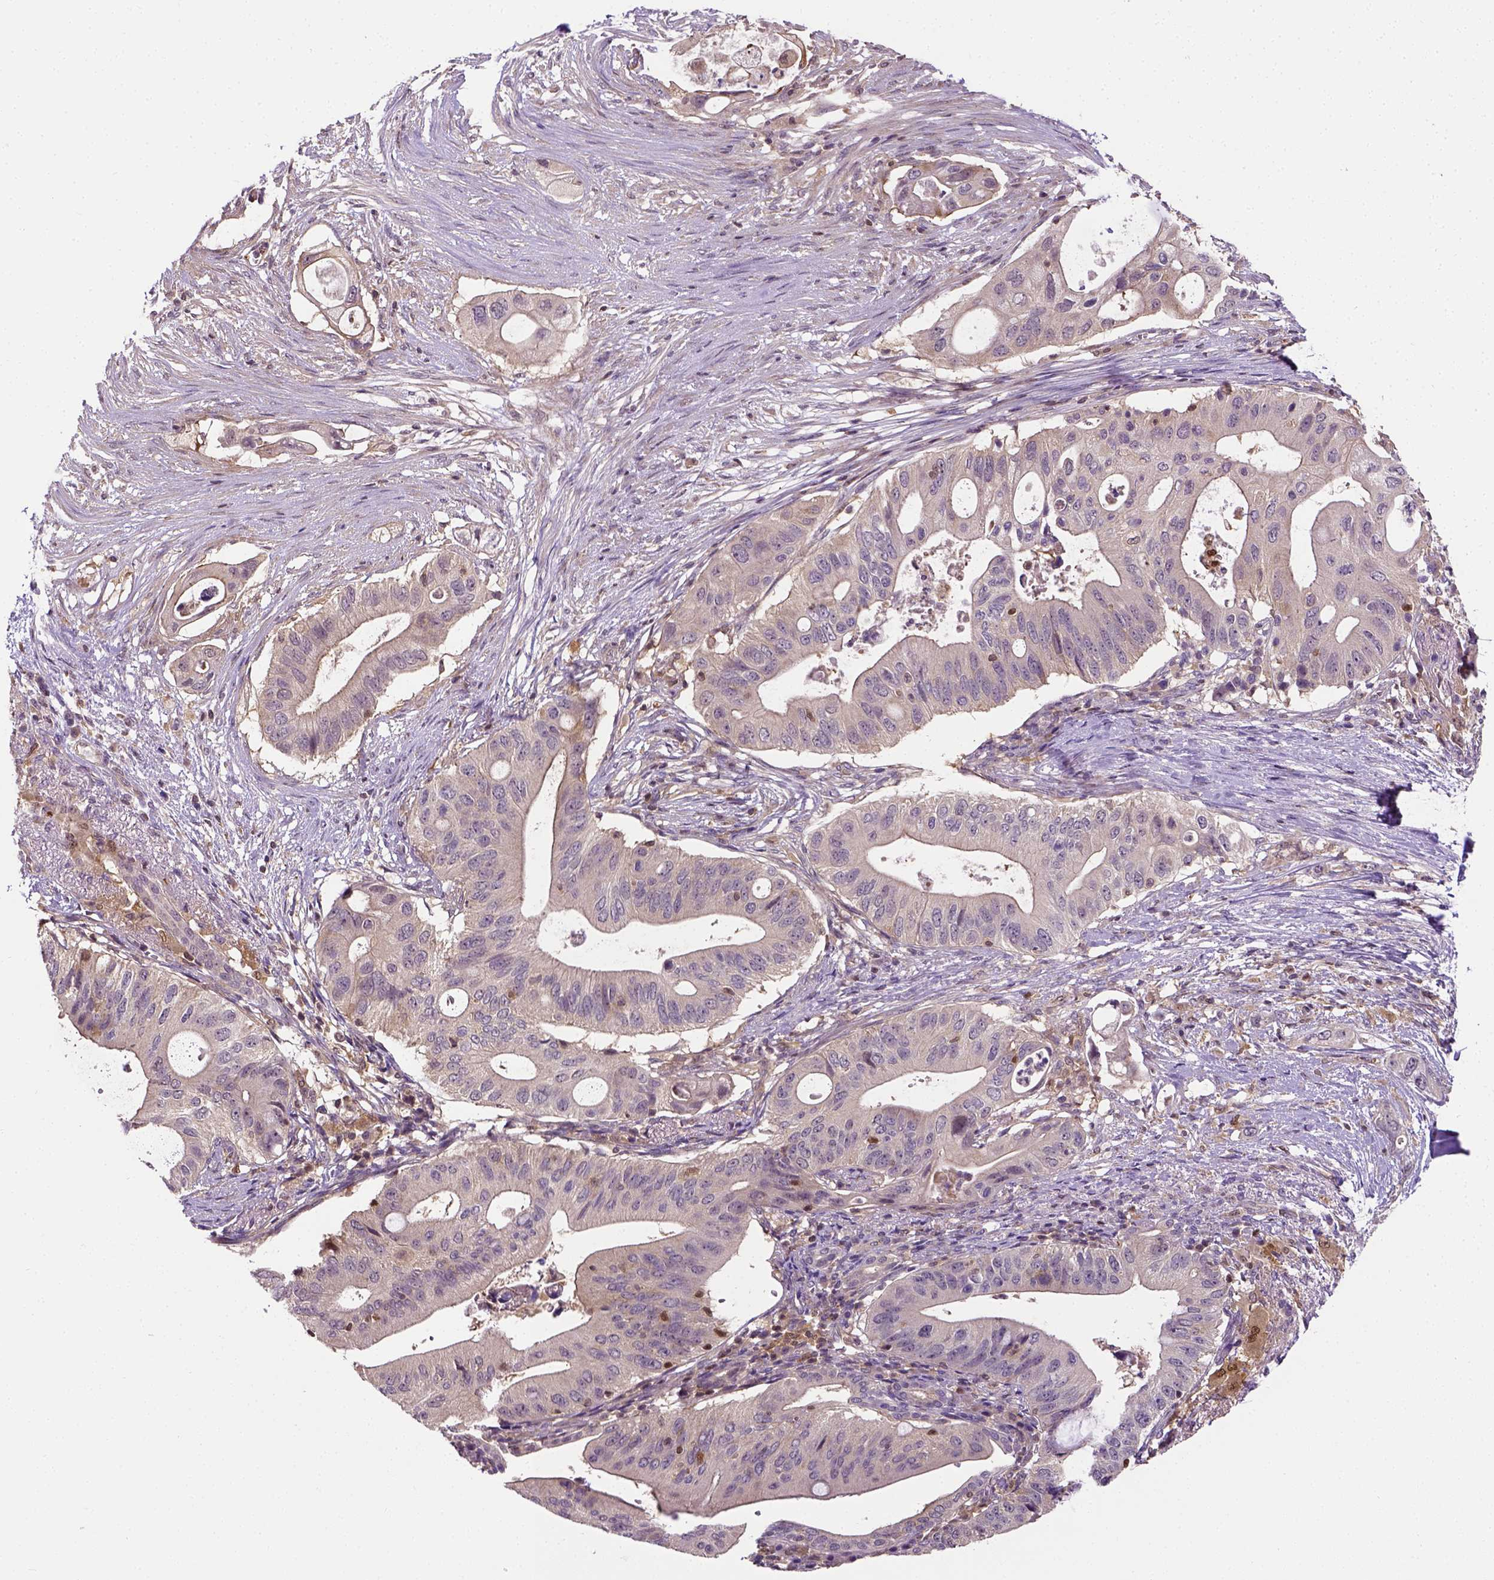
{"staining": {"intensity": "negative", "quantity": "none", "location": "none"}, "tissue": "pancreatic cancer", "cell_type": "Tumor cells", "image_type": "cancer", "snomed": [{"axis": "morphology", "description": "Adenocarcinoma, NOS"}, {"axis": "topography", "description": "Pancreas"}], "caption": "An image of human pancreatic cancer is negative for staining in tumor cells.", "gene": "MATK", "patient": {"sex": "female", "age": 72}}